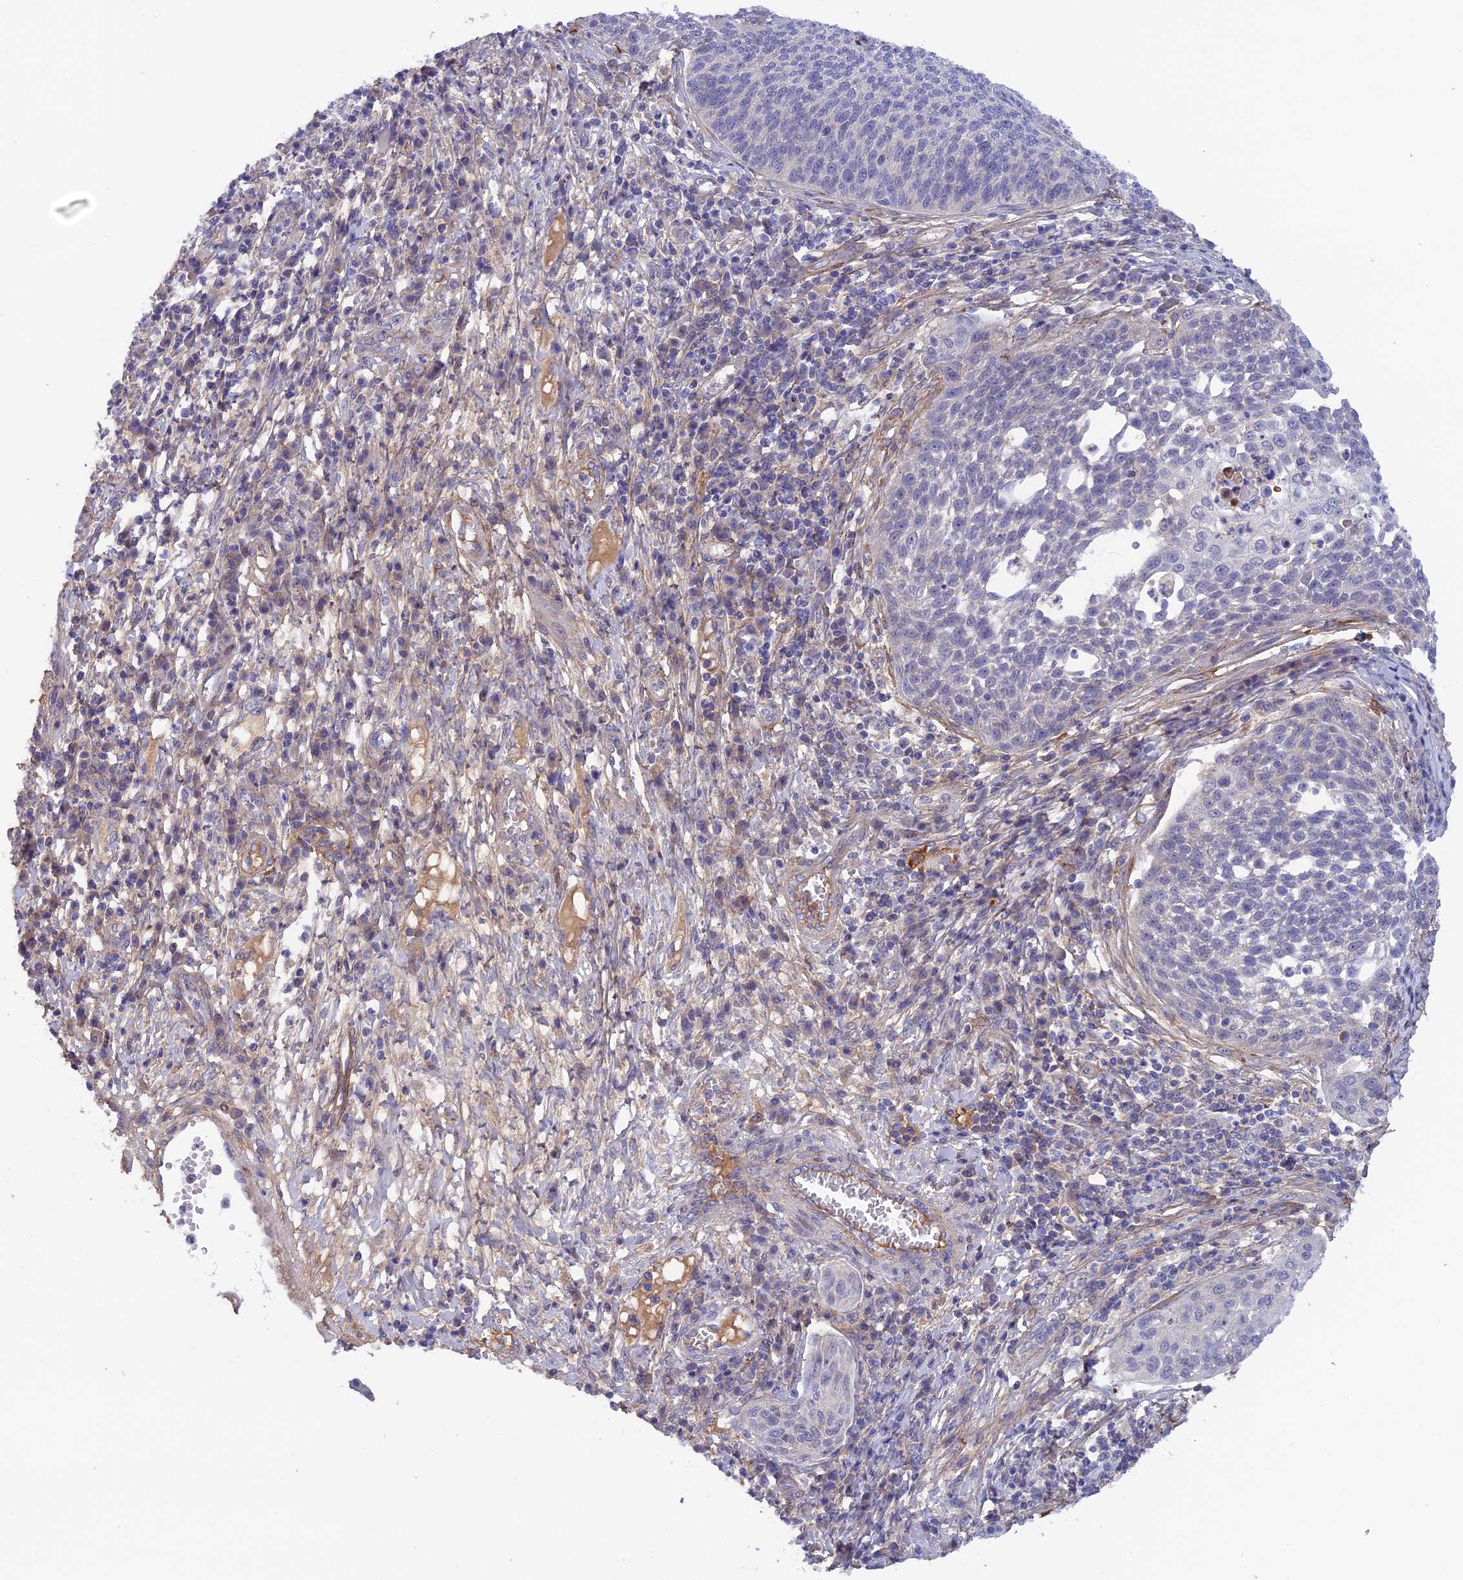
{"staining": {"intensity": "negative", "quantity": "none", "location": "none"}, "tissue": "cervical cancer", "cell_type": "Tumor cells", "image_type": "cancer", "snomed": [{"axis": "morphology", "description": "Squamous cell carcinoma, NOS"}, {"axis": "topography", "description": "Cervix"}], "caption": "DAB (3,3'-diaminobenzidine) immunohistochemical staining of cervical cancer shows no significant positivity in tumor cells.", "gene": "COL4A3", "patient": {"sex": "female", "age": 34}}